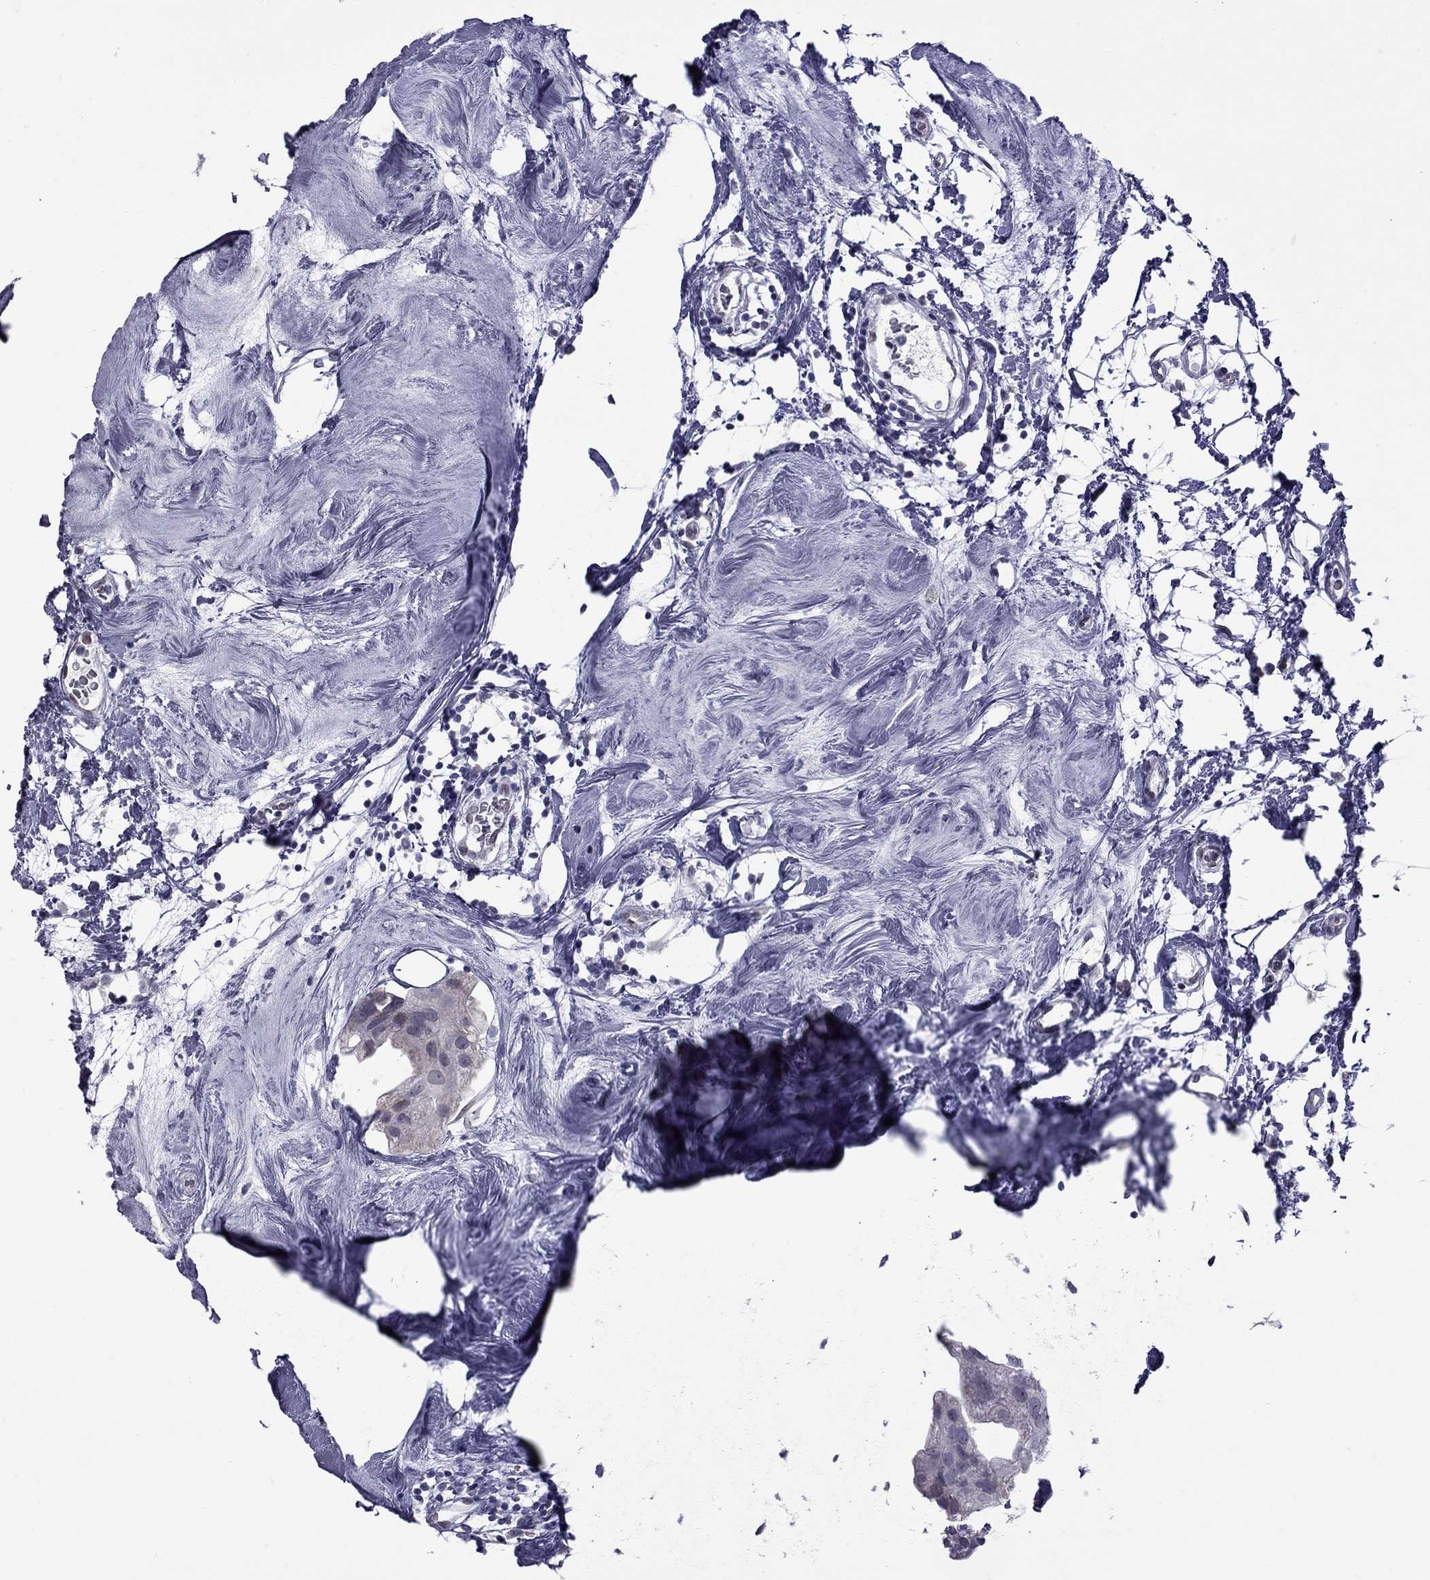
{"staining": {"intensity": "negative", "quantity": "none", "location": "none"}, "tissue": "breast cancer", "cell_type": "Tumor cells", "image_type": "cancer", "snomed": [{"axis": "morphology", "description": "Normal tissue, NOS"}, {"axis": "morphology", "description": "Duct carcinoma"}, {"axis": "topography", "description": "Breast"}], "caption": "There is no significant positivity in tumor cells of breast infiltrating ductal carcinoma. (DAB immunohistochemistry with hematoxylin counter stain).", "gene": "CLTCL1", "patient": {"sex": "female", "age": 40}}